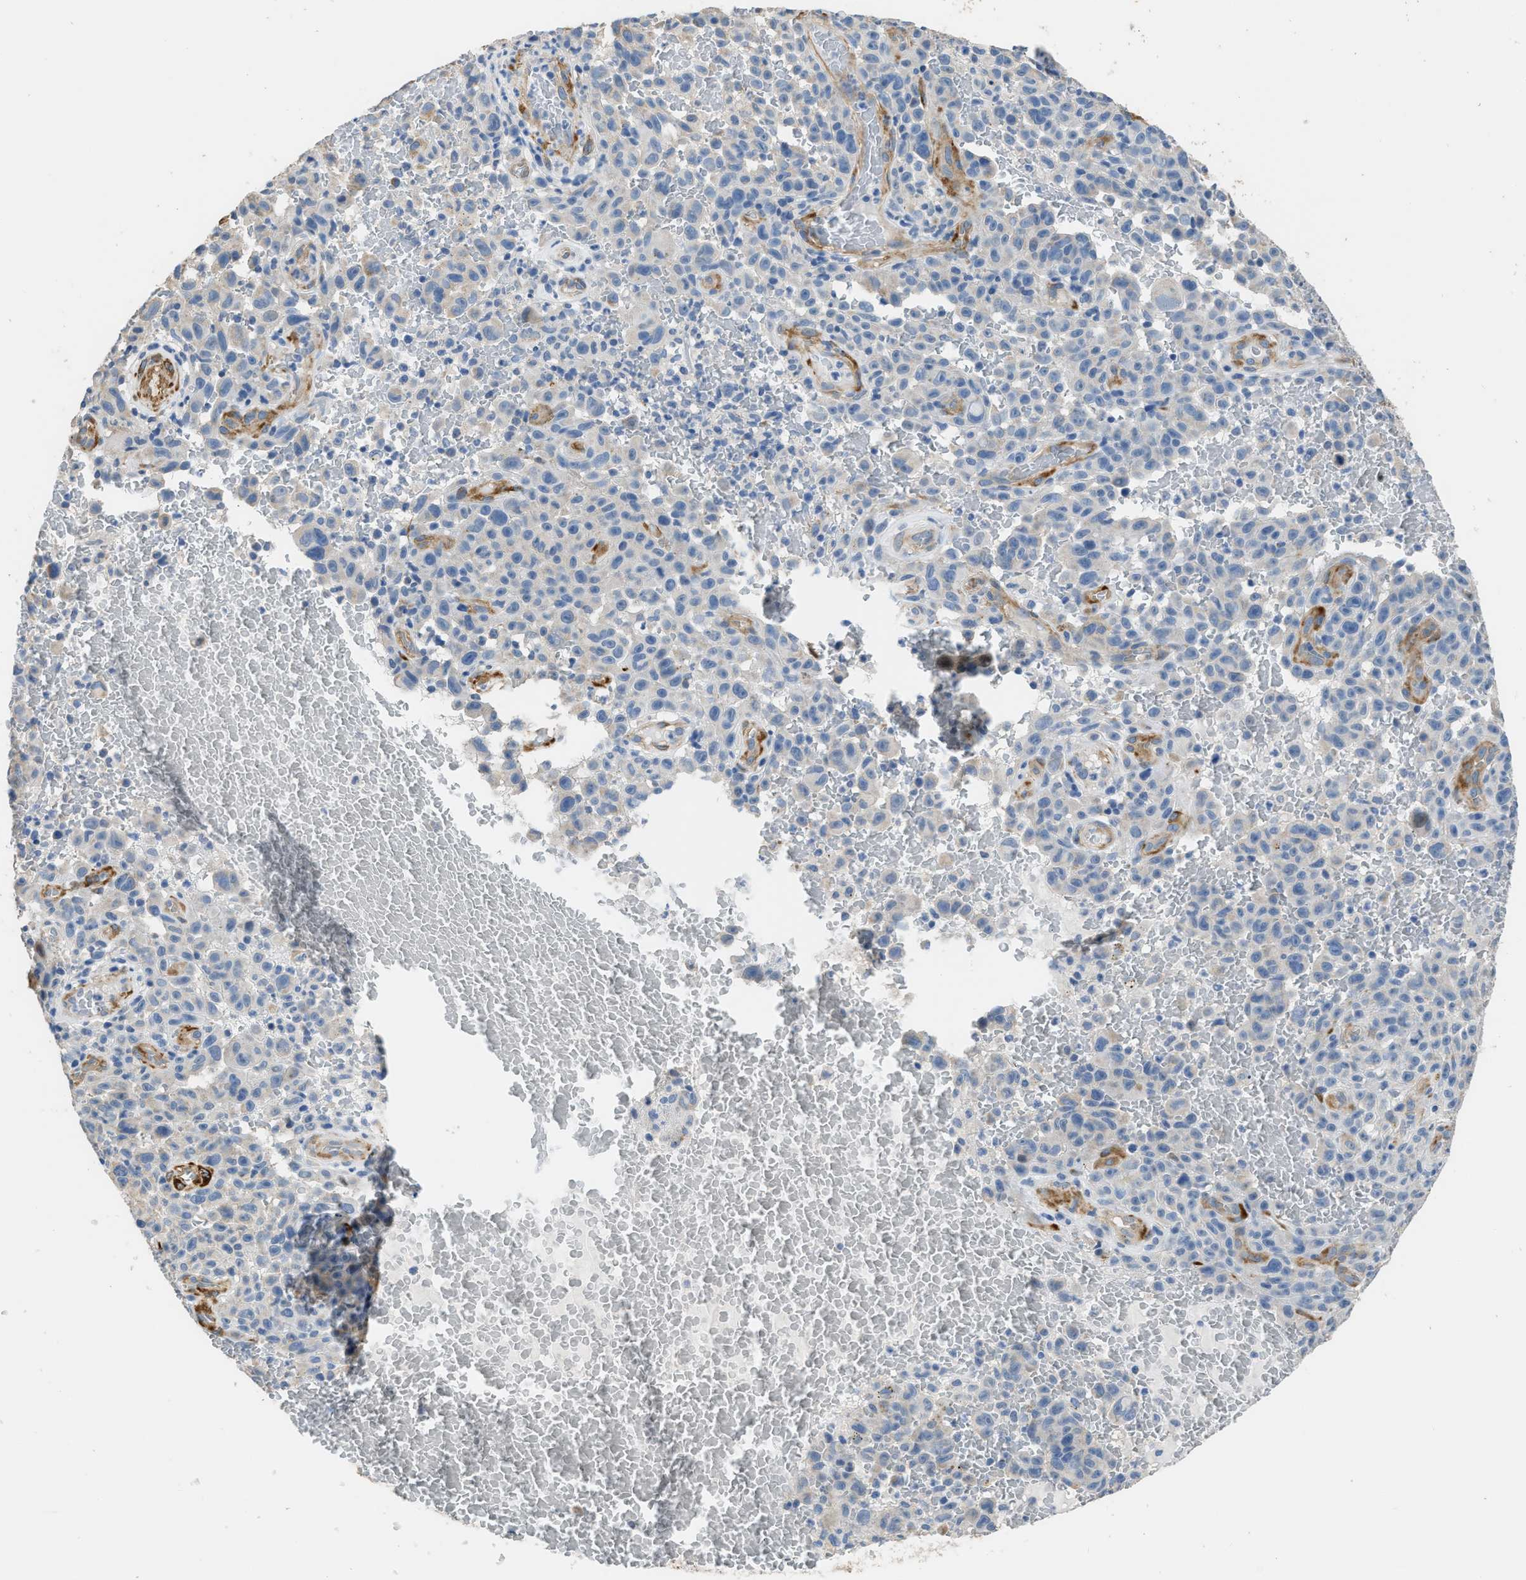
{"staining": {"intensity": "negative", "quantity": "none", "location": "none"}, "tissue": "melanoma", "cell_type": "Tumor cells", "image_type": "cancer", "snomed": [{"axis": "morphology", "description": "Malignant melanoma, NOS"}, {"axis": "topography", "description": "Skin"}], "caption": "Tumor cells are negative for brown protein staining in melanoma. (DAB (3,3'-diaminobenzidine) IHC with hematoxylin counter stain).", "gene": "ZSWIM5", "patient": {"sex": "female", "age": 82}}